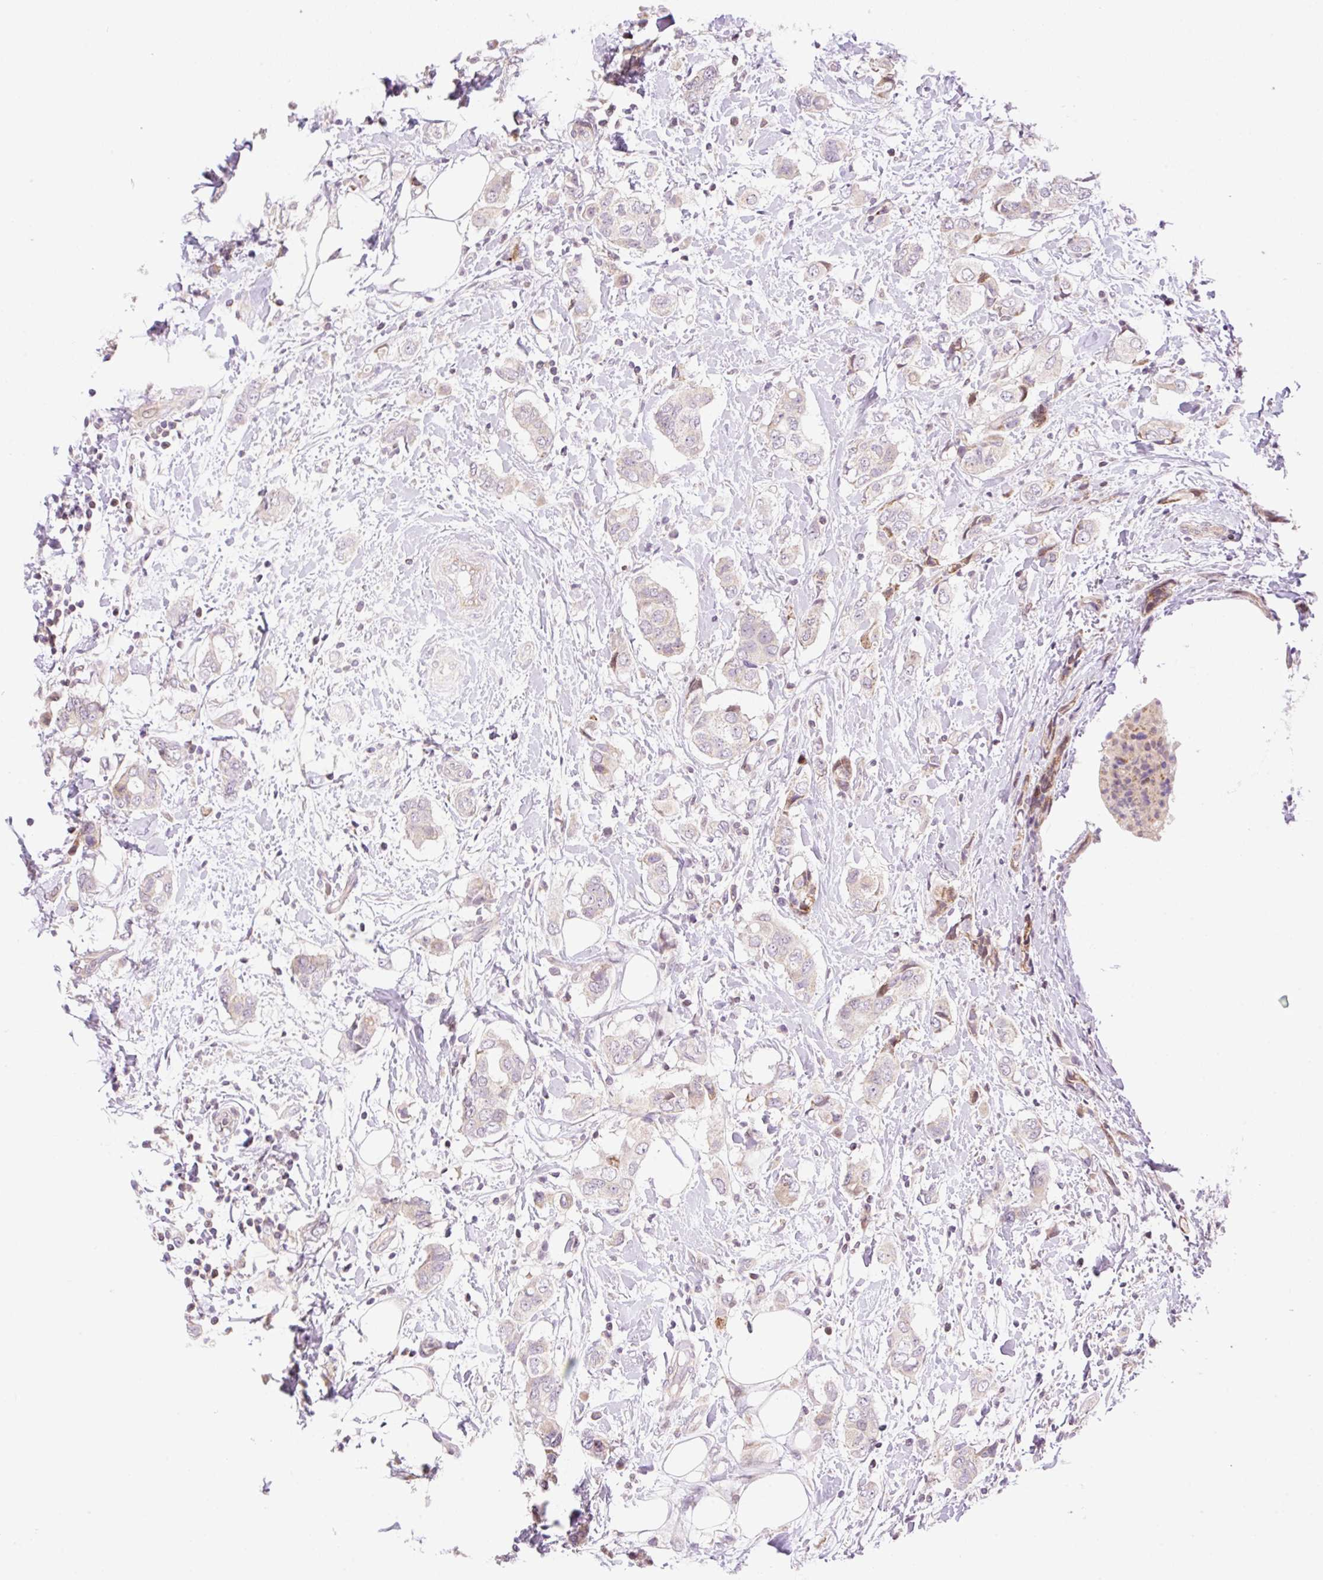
{"staining": {"intensity": "moderate", "quantity": "<25%", "location": "cytoplasmic/membranous"}, "tissue": "breast cancer", "cell_type": "Tumor cells", "image_type": "cancer", "snomed": [{"axis": "morphology", "description": "Lobular carcinoma"}, {"axis": "topography", "description": "Breast"}], "caption": "Breast cancer (lobular carcinoma) was stained to show a protein in brown. There is low levels of moderate cytoplasmic/membranous positivity in approximately <25% of tumor cells.", "gene": "ZNF394", "patient": {"sex": "female", "age": 51}}